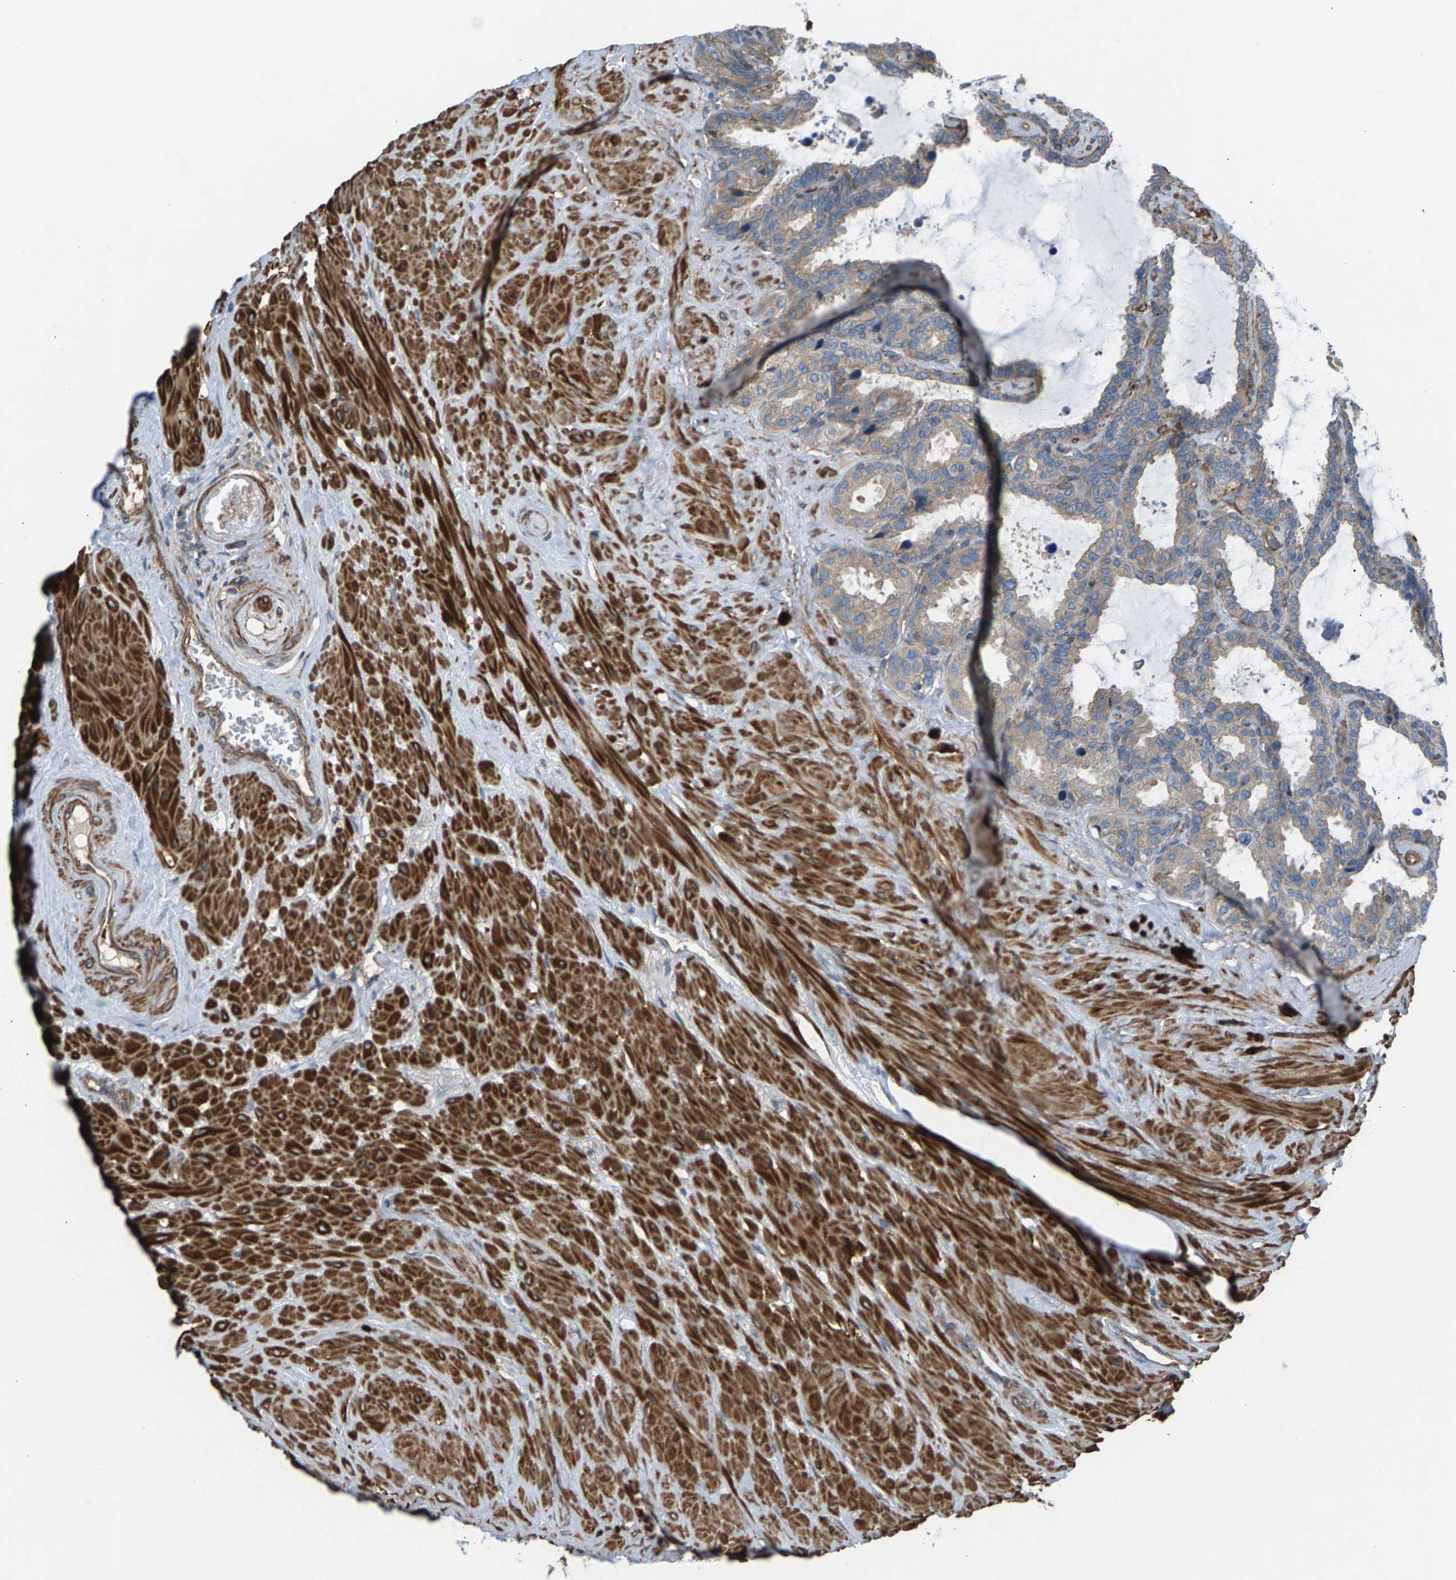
{"staining": {"intensity": "weak", "quantity": ">75%", "location": "cytoplasmic/membranous"}, "tissue": "seminal vesicle", "cell_type": "Glandular cells", "image_type": "normal", "snomed": [{"axis": "morphology", "description": "Normal tissue, NOS"}, {"axis": "topography", "description": "Seminal veicle"}], "caption": "The micrograph reveals a brown stain indicating the presence of a protein in the cytoplasmic/membranous of glandular cells in seminal vesicle. The staining was performed using DAB (3,3'-diaminobenzidine) to visualize the protein expression in brown, while the nuclei were stained in blue with hematoxylin (Magnification: 20x).", "gene": "PDCL", "patient": {"sex": "male", "age": 46}}